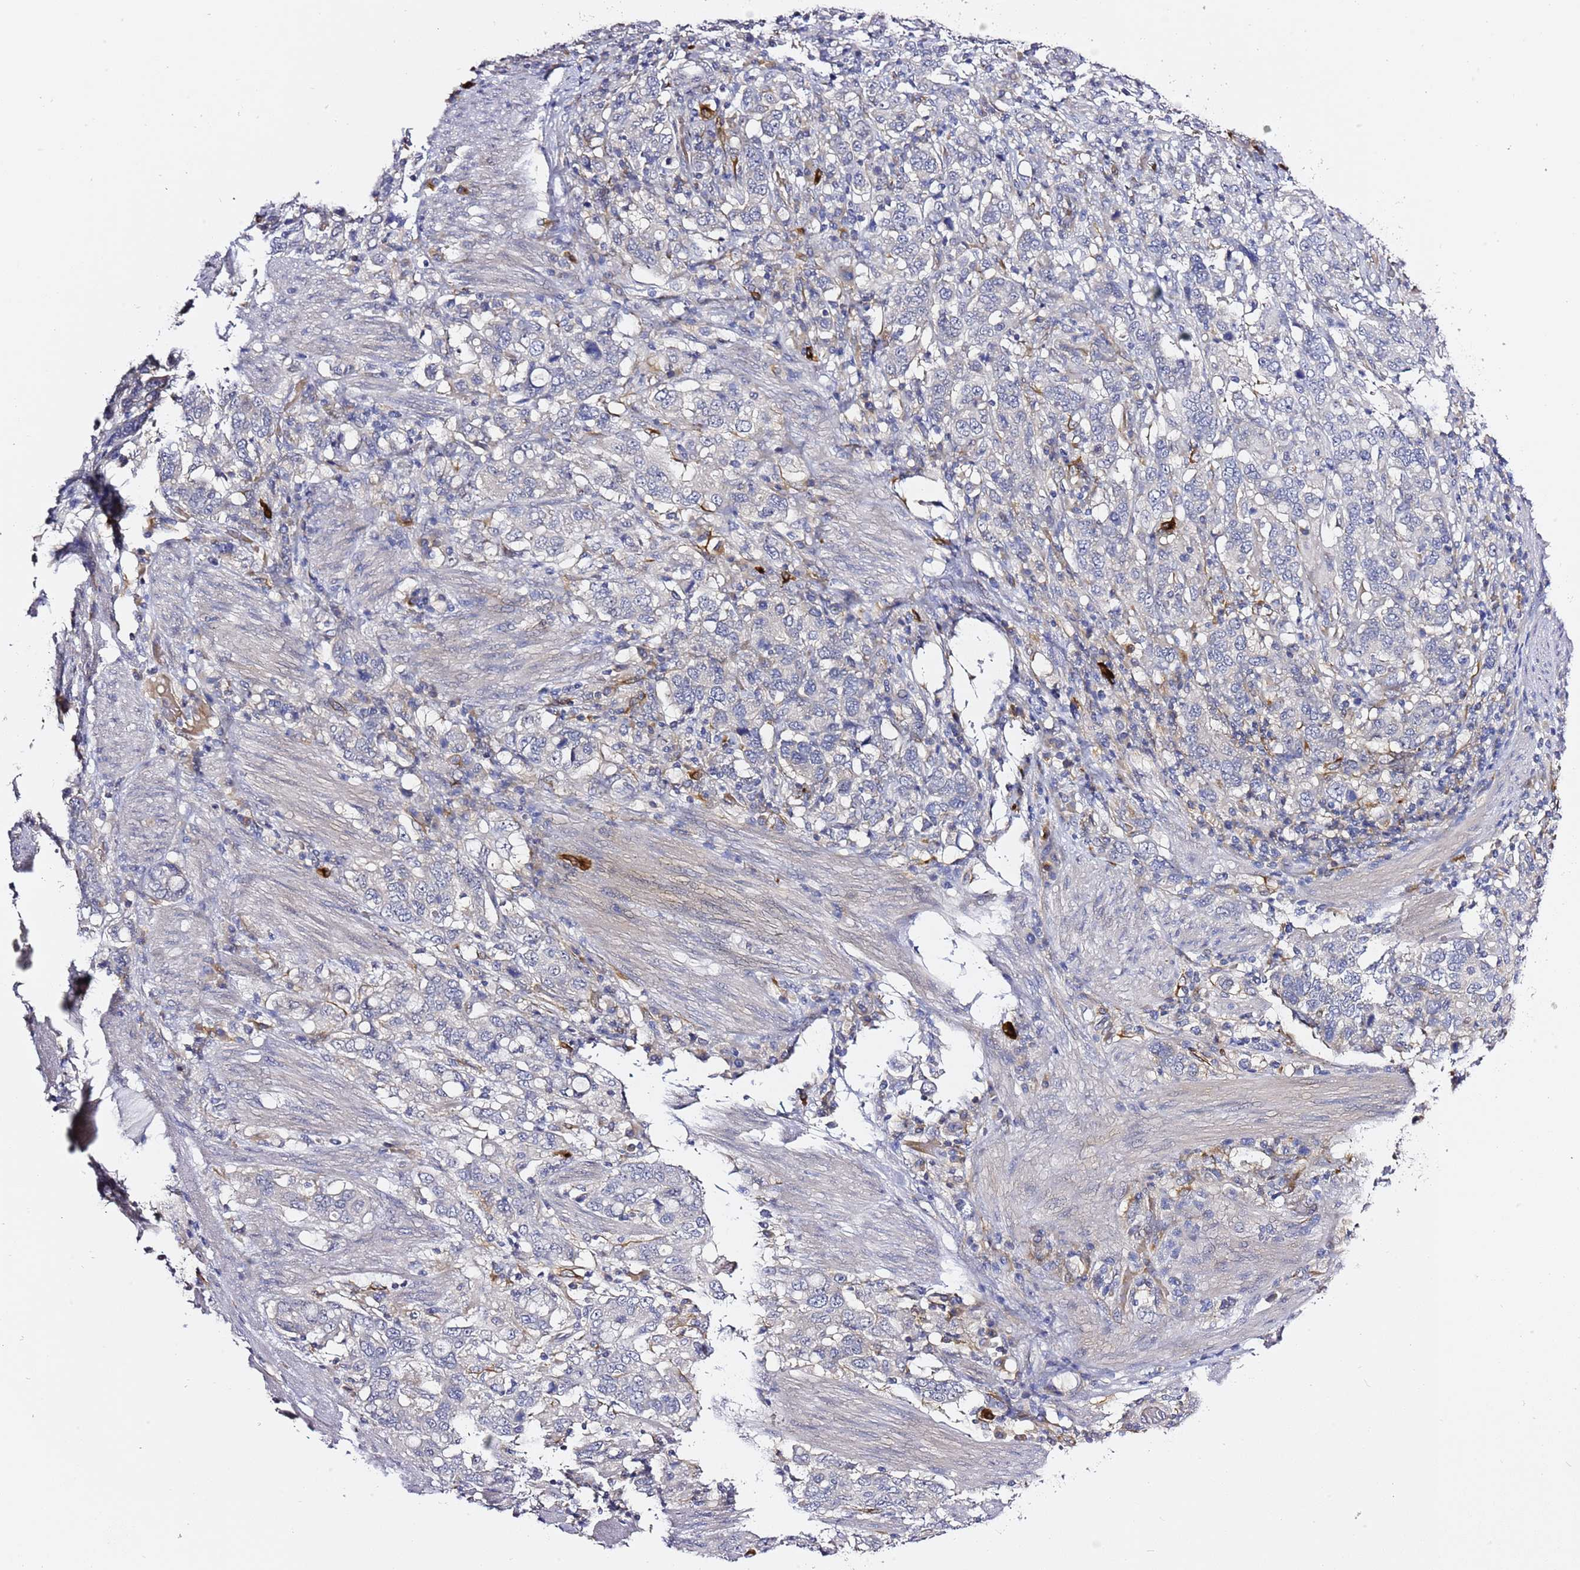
{"staining": {"intensity": "negative", "quantity": "none", "location": "none"}, "tissue": "stomach cancer", "cell_type": "Tumor cells", "image_type": "cancer", "snomed": [{"axis": "morphology", "description": "Adenocarcinoma, NOS"}, {"axis": "topography", "description": "Stomach, upper"}, {"axis": "topography", "description": "Stomach"}], "caption": "Tumor cells are negative for protein expression in human stomach cancer (adenocarcinoma).", "gene": "RFK", "patient": {"sex": "male", "age": 62}}